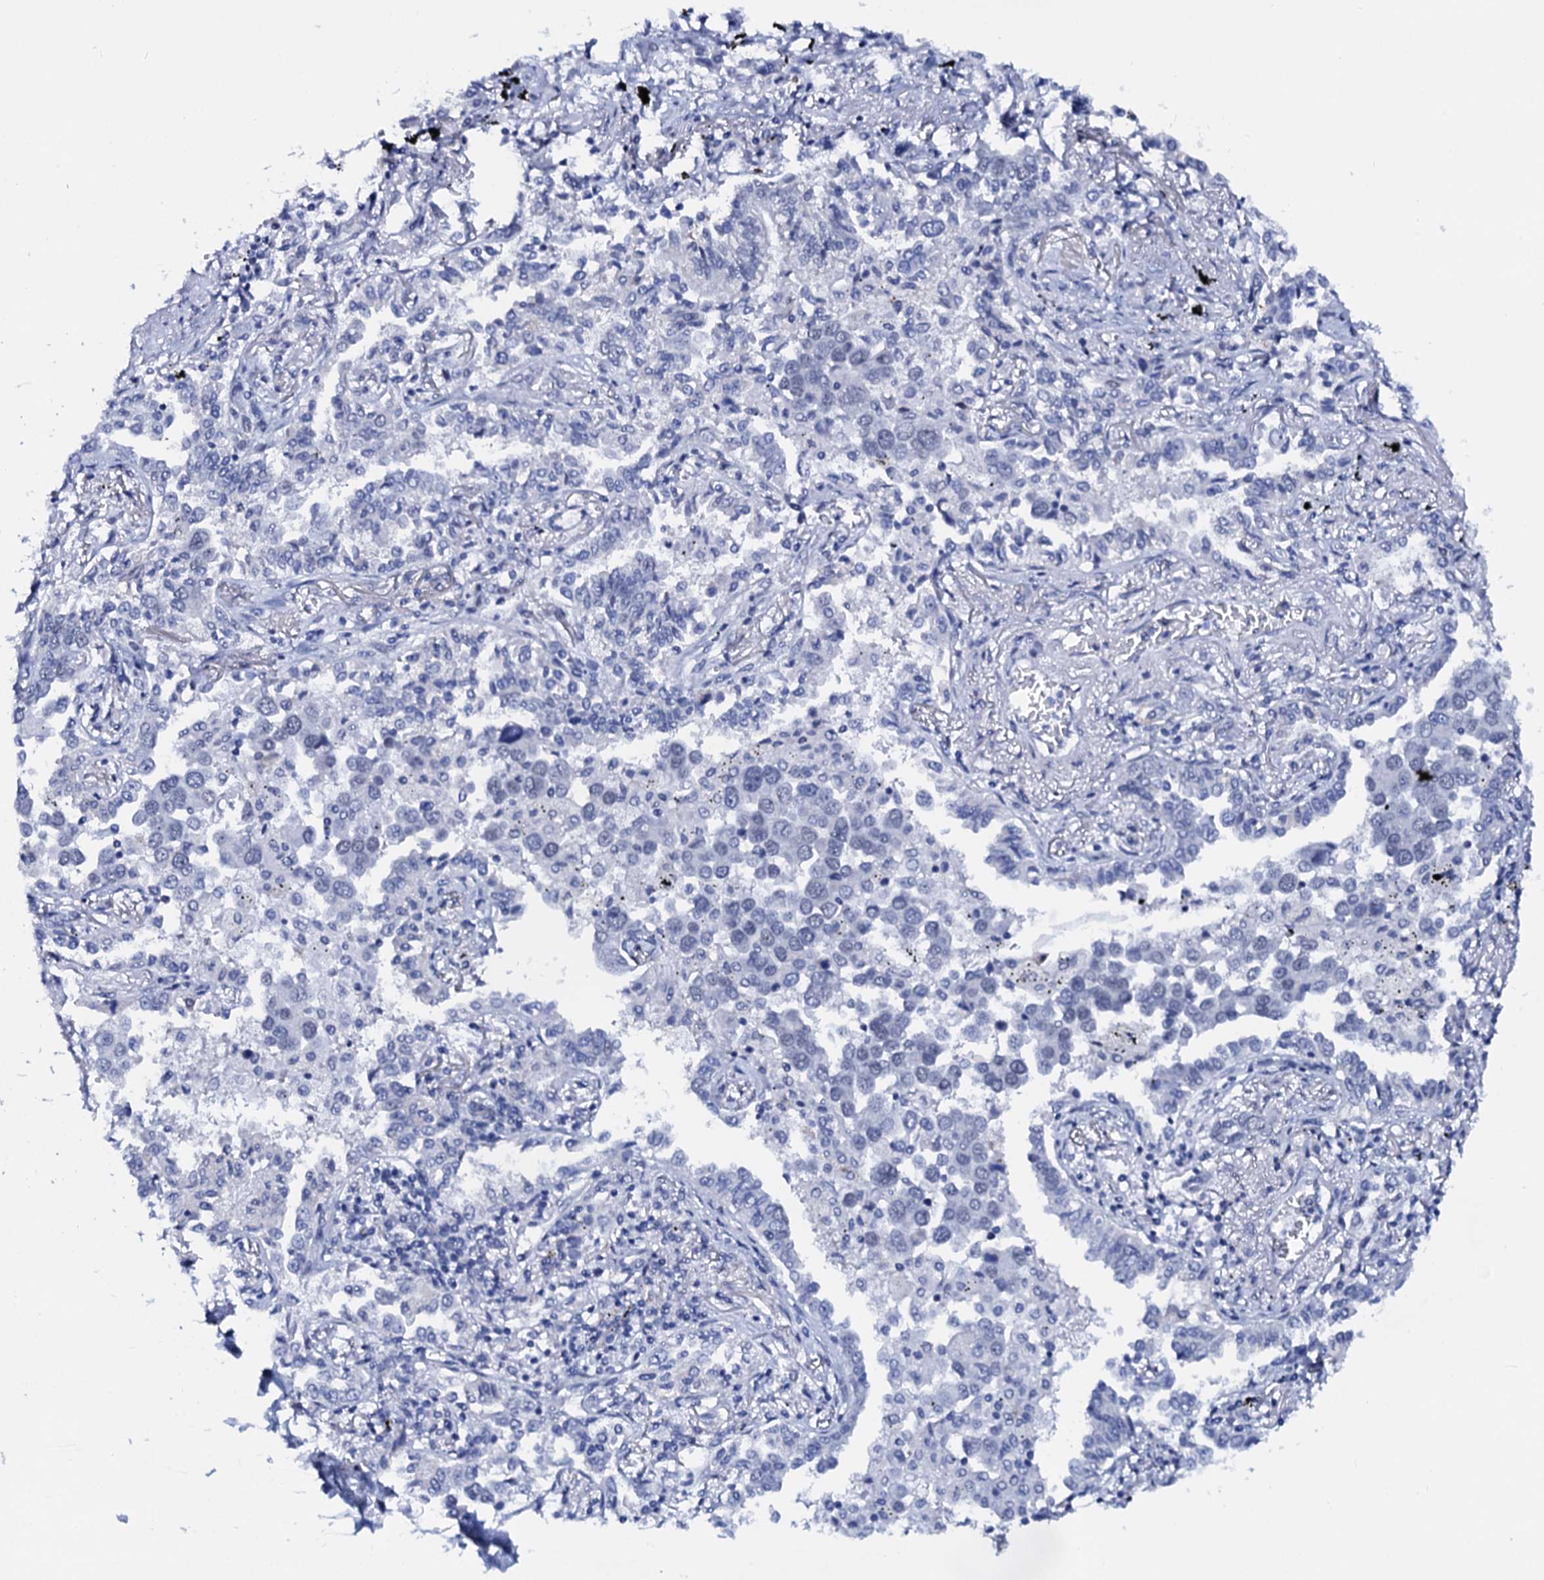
{"staining": {"intensity": "negative", "quantity": "none", "location": "none"}, "tissue": "lung cancer", "cell_type": "Tumor cells", "image_type": "cancer", "snomed": [{"axis": "morphology", "description": "Adenocarcinoma, NOS"}, {"axis": "topography", "description": "Lung"}], "caption": "Immunohistochemistry image of lung cancer stained for a protein (brown), which exhibits no expression in tumor cells.", "gene": "C16orf87", "patient": {"sex": "male", "age": 67}}